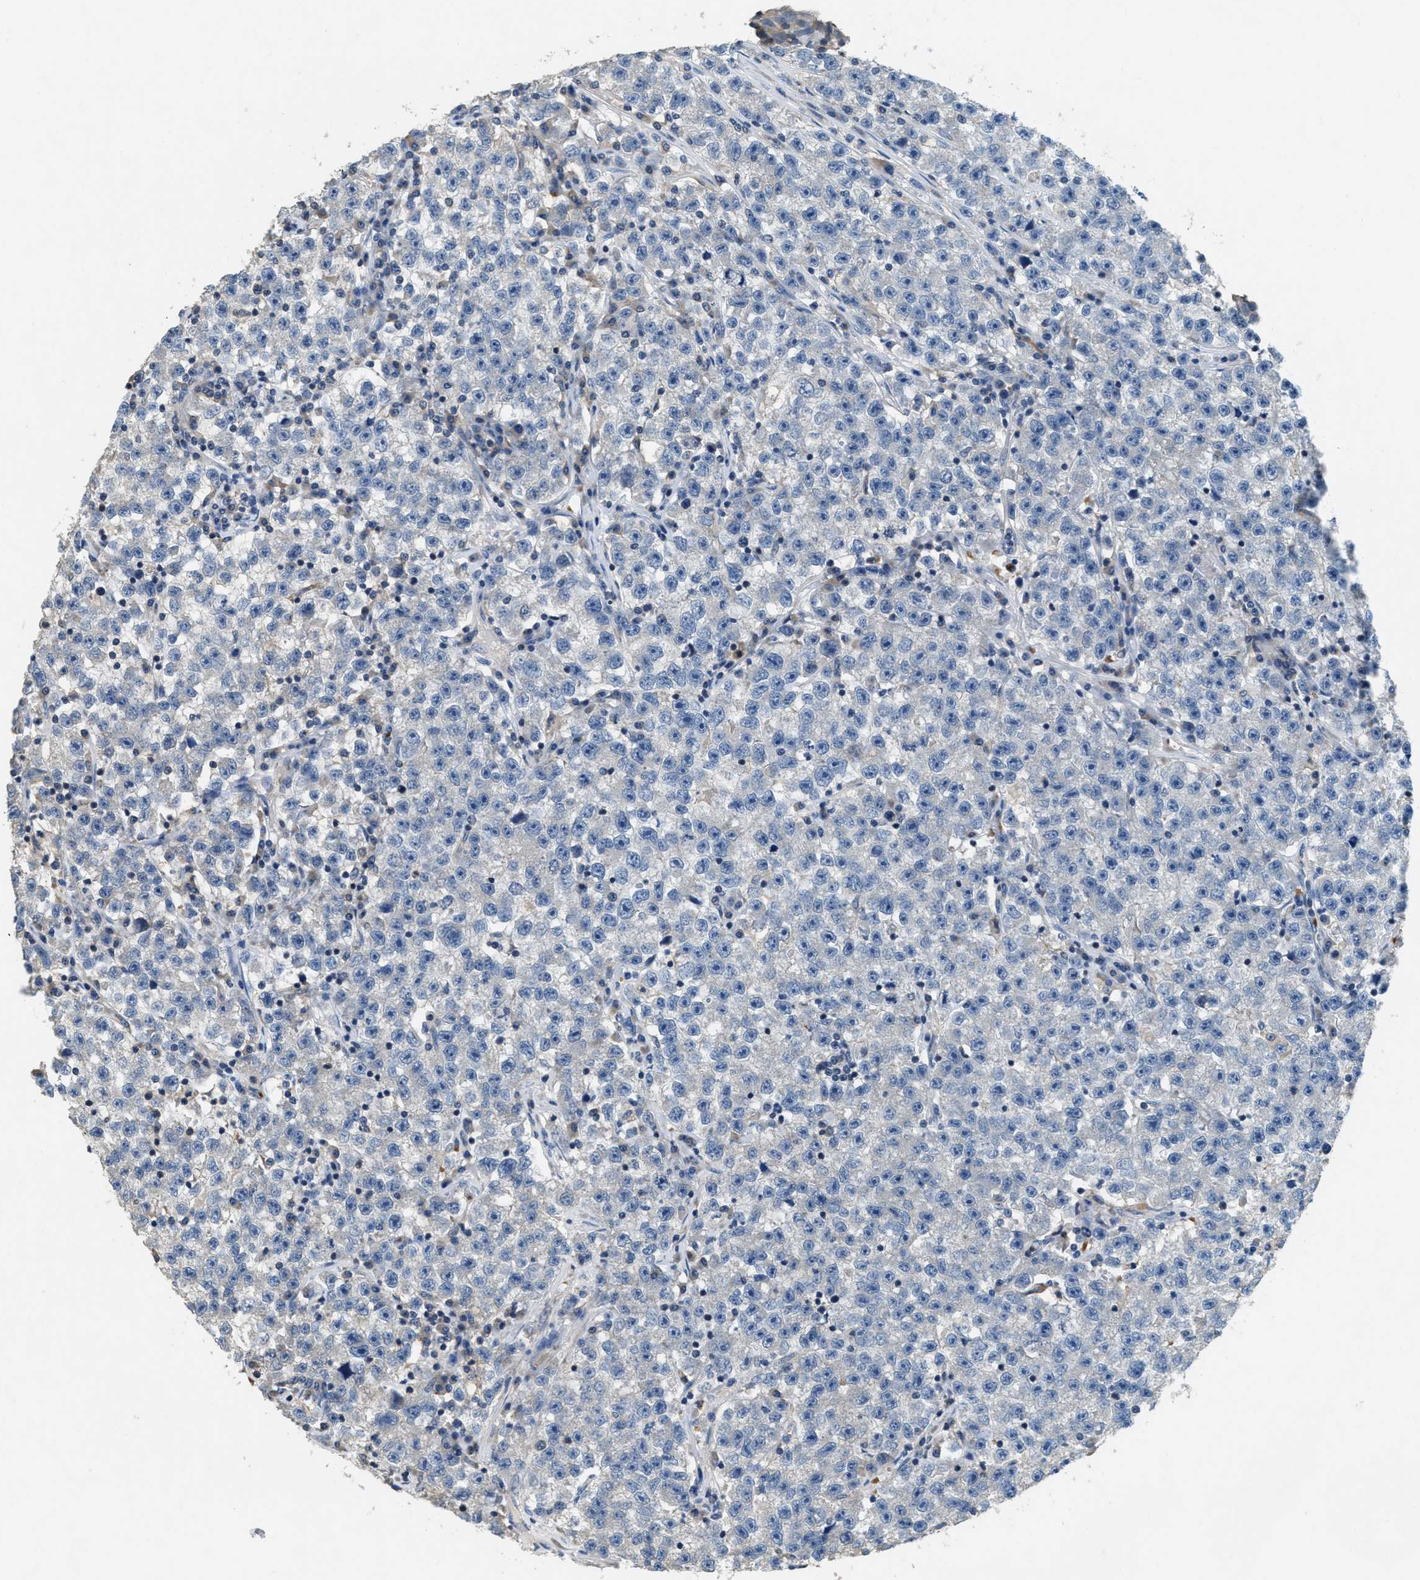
{"staining": {"intensity": "negative", "quantity": "none", "location": "none"}, "tissue": "testis cancer", "cell_type": "Tumor cells", "image_type": "cancer", "snomed": [{"axis": "morphology", "description": "Seminoma, NOS"}, {"axis": "topography", "description": "Testis"}], "caption": "Testis cancer (seminoma) stained for a protein using immunohistochemistry shows no expression tumor cells.", "gene": "DGKE", "patient": {"sex": "male", "age": 22}}